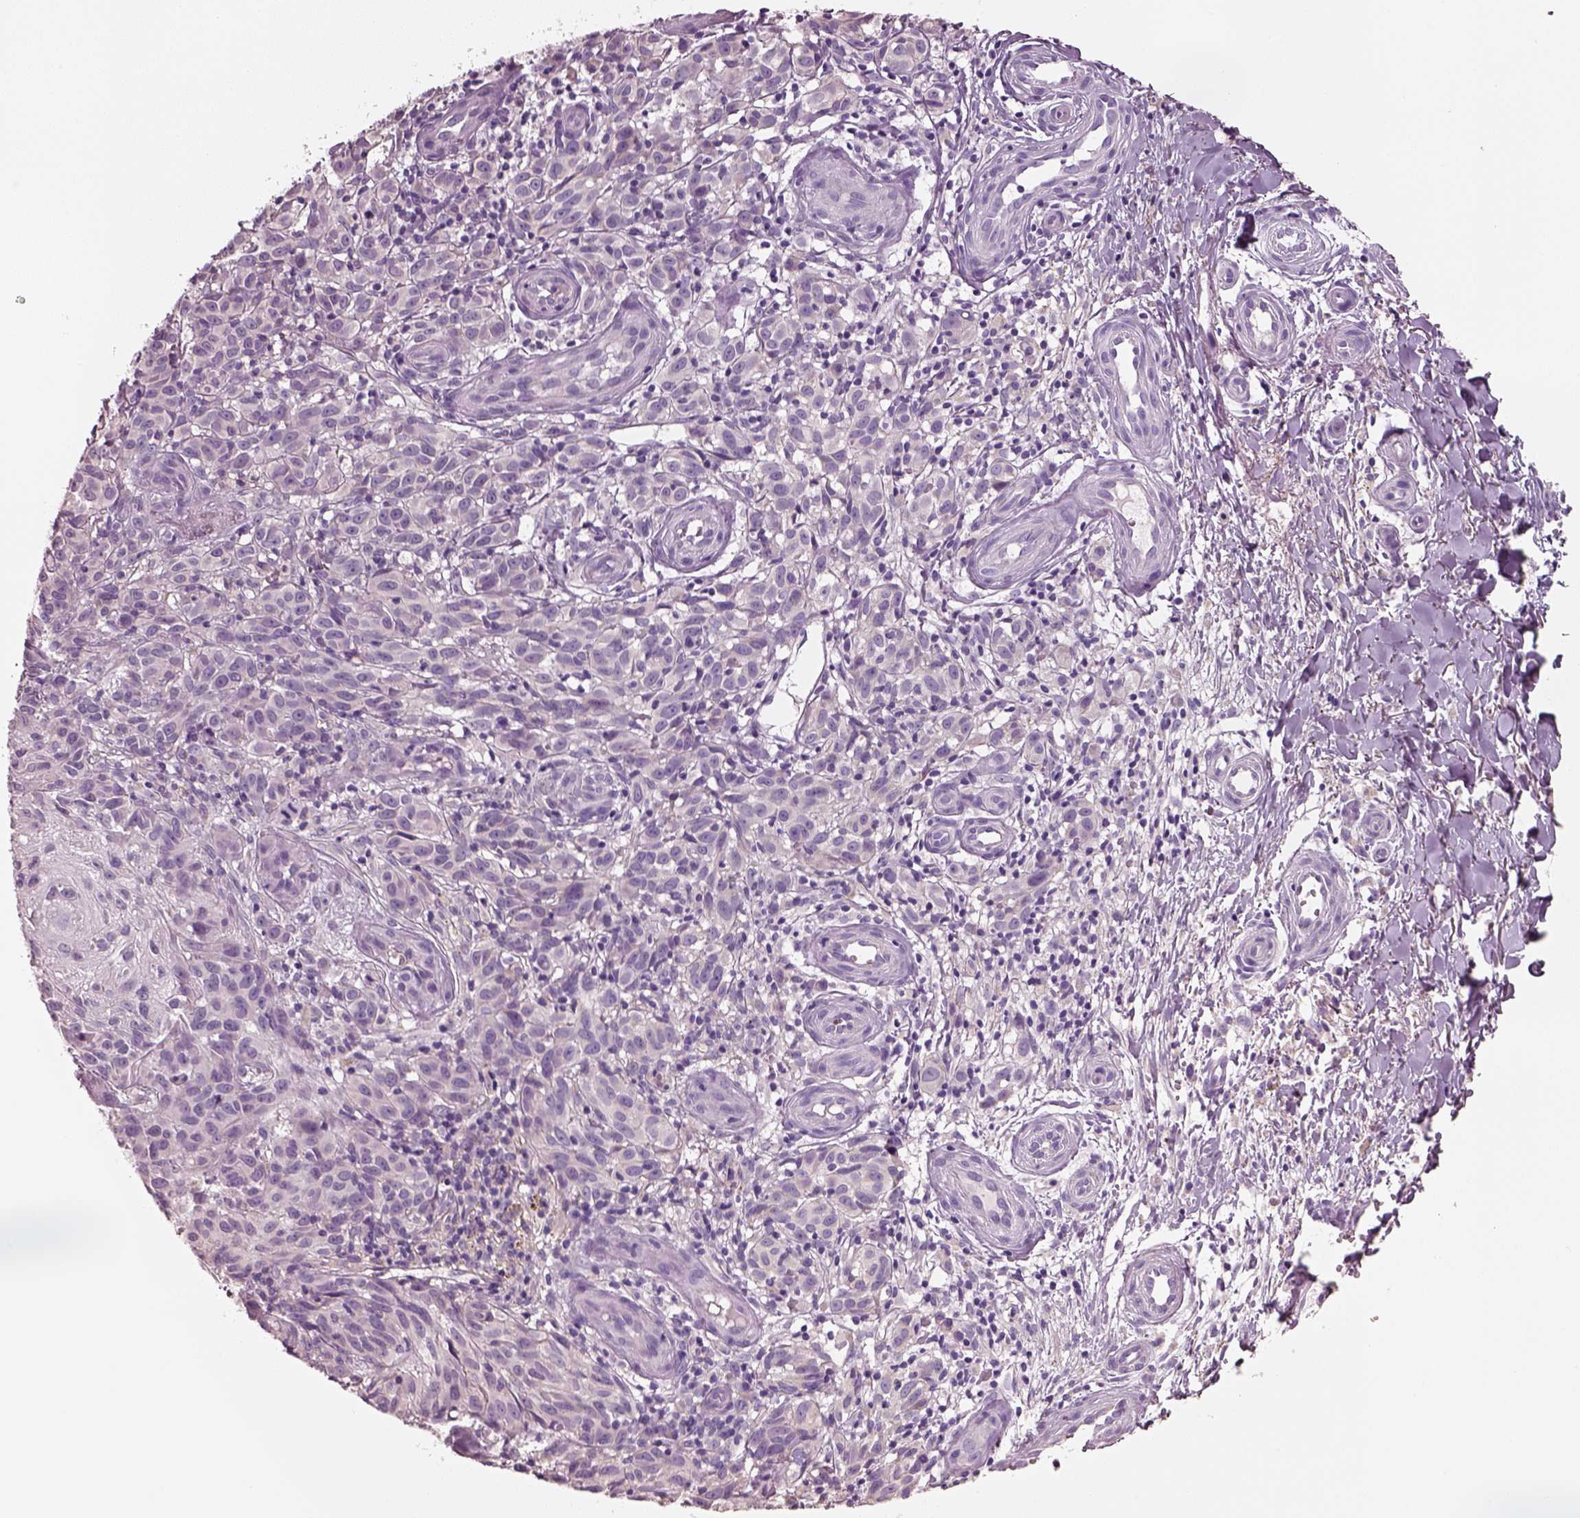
{"staining": {"intensity": "negative", "quantity": "none", "location": "none"}, "tissue": "melanoma", "cell_type": "Tumor cells", "image_type": "cancer", "snomed": [{"axis": "morphology", "description": "Malignant melanoma, NOS"}, {"axis": "topography", "description": "Skin"}], "caption": "This histopathology image is of malignant melanoma stained with IHC to label a protein in brown with the nuclei are counter-stained blue. There is no staining in tumor cells.", "gene": "PNOC", "patient": {"sex": "female", "age": 53}}